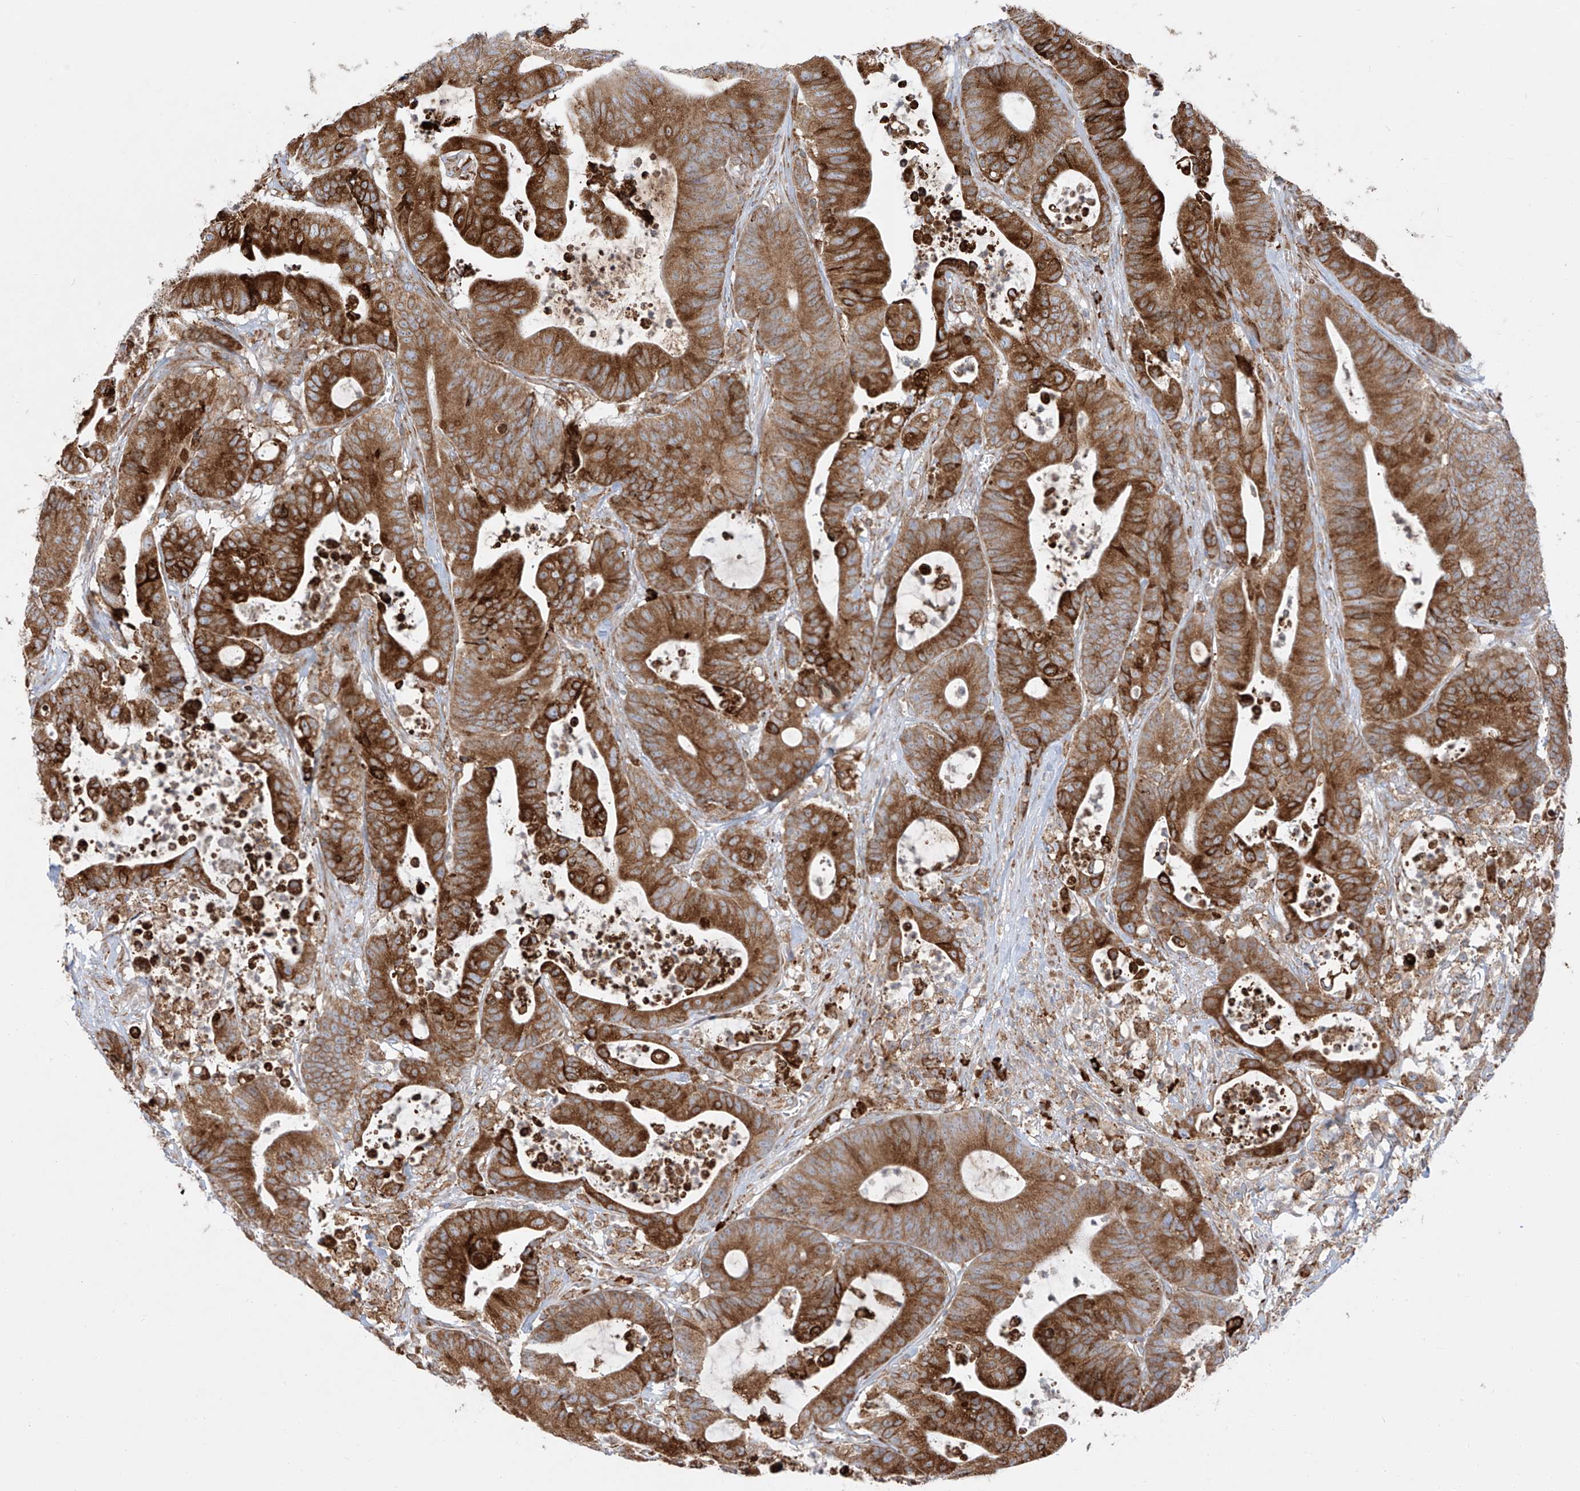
{"staining": {"intensity": "strong", "quantity": ">75%", "location": "cytoplasmic/membranous"}, "tissue": "colorectal cancer", "cell_type": "Tumor cells", "image_type": "cancer", "snomed": [{"axis": "morphology", "description": "Adenocarcinoma, NOS"}, {"axis": "topography", "description": "Colon"}], "caption": "Brown immunohistochemical staining in colorectal cancer reveals strong cytoplasmic/membranous positivity in approximately >75% of tumor cells. Using DAB (brown) and hematoxylin (blue) stains, captured at high magnification using brightfield microscopy.", "gene": "MX1", "patient": {"sex": "female", "age": 84}}